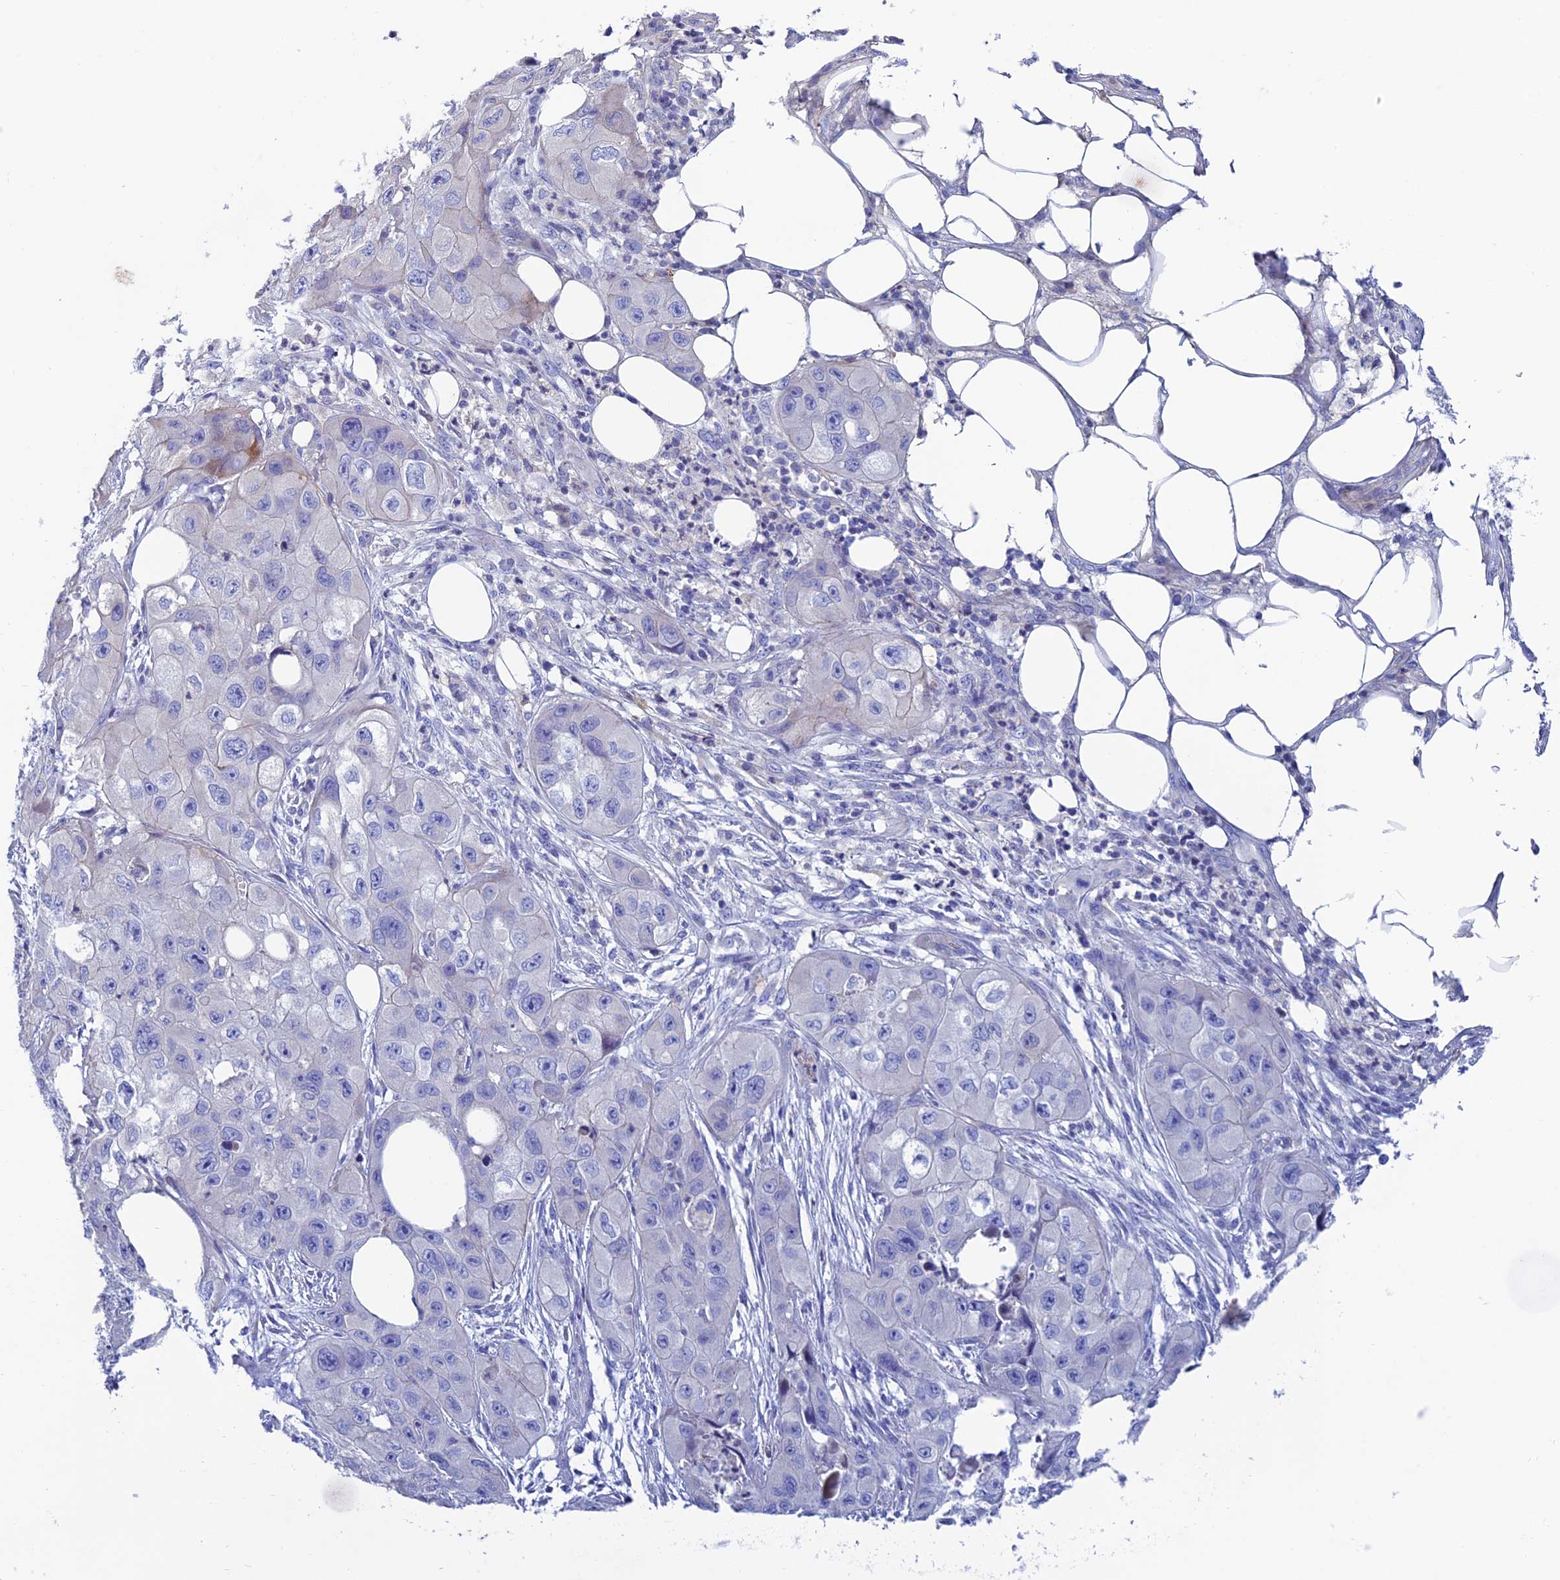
{"staining": {"intensity": "negative", "quantity": "none", "location": "none"}, "tissue": "skin cancer", "cell_type": "Tumor cells", "image_type": "cancer", "snomed": [{"axis": "morphology", "description": "Squamous cell carcinoma, NOS"}, {"axis": "topography", "description": "Skin"}, {"axis": "topography", "description": "Subcutis"}], "caption": "Squamous cell carcinoma (skin) was stained to show a protein in brown. There is no significant expression in tumor cells. (Brightfield microscopy of DAB immunohistochemistry at high magnification).", "gene": "FAM178B", "patient": {"sex": "male", "age": 73}}